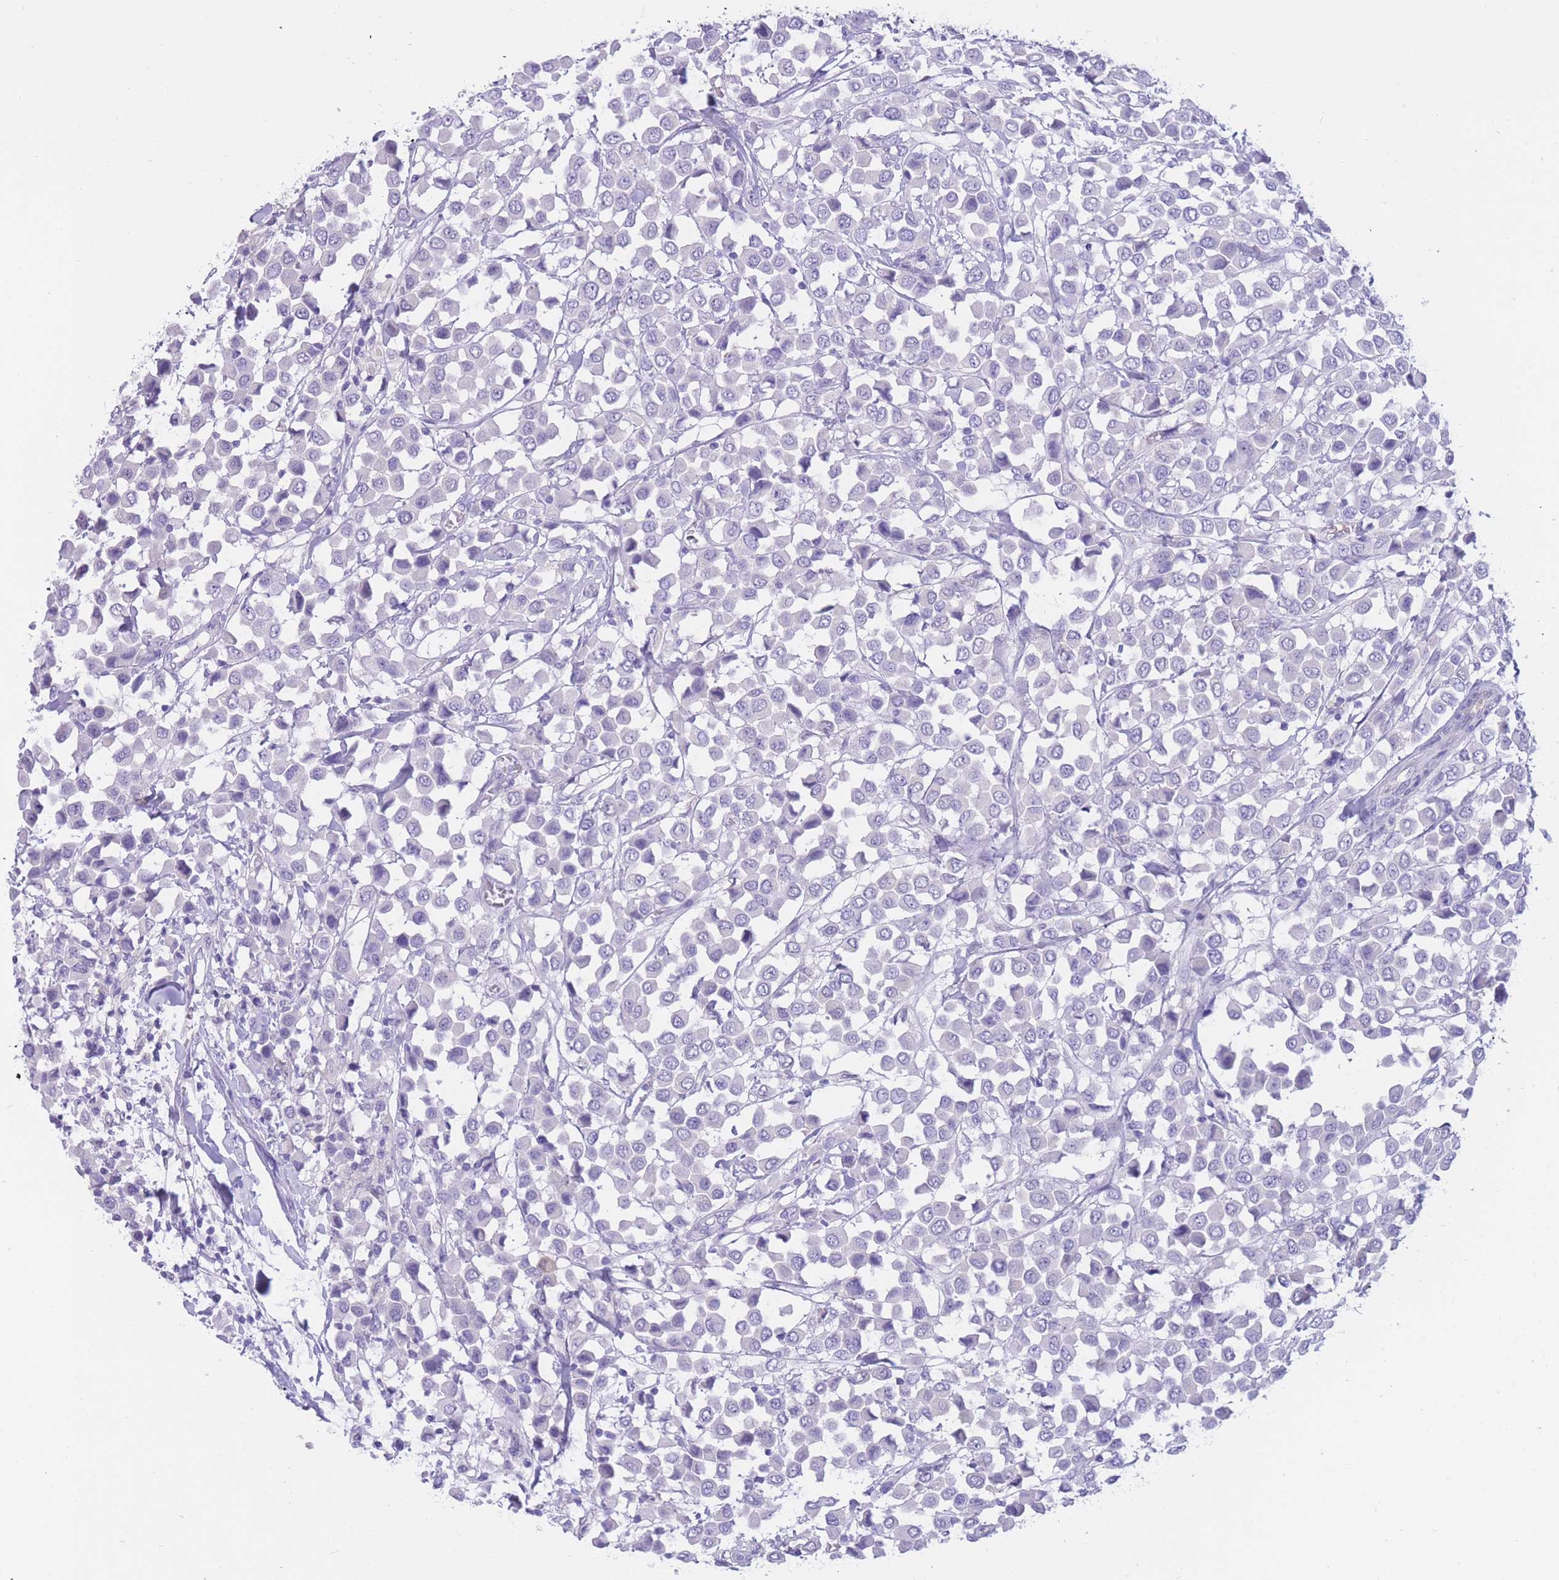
{"staining": {"intensity": "negative", "quantity": "none", "location": "none"}, "tissue": "breast cancer", "cell_type": "Tumor cells", "image_type": "cancer", "snomed": [{"axis": "morphology", "description": "Duct carcinoma"}, {"axis": "topography", "description": "Breast"}], "caption": "Tumor cells are negative for protein expression in human breast cancer.", "gene": "SULT1A1", "patient": {"sex": "female", "age": 61}}